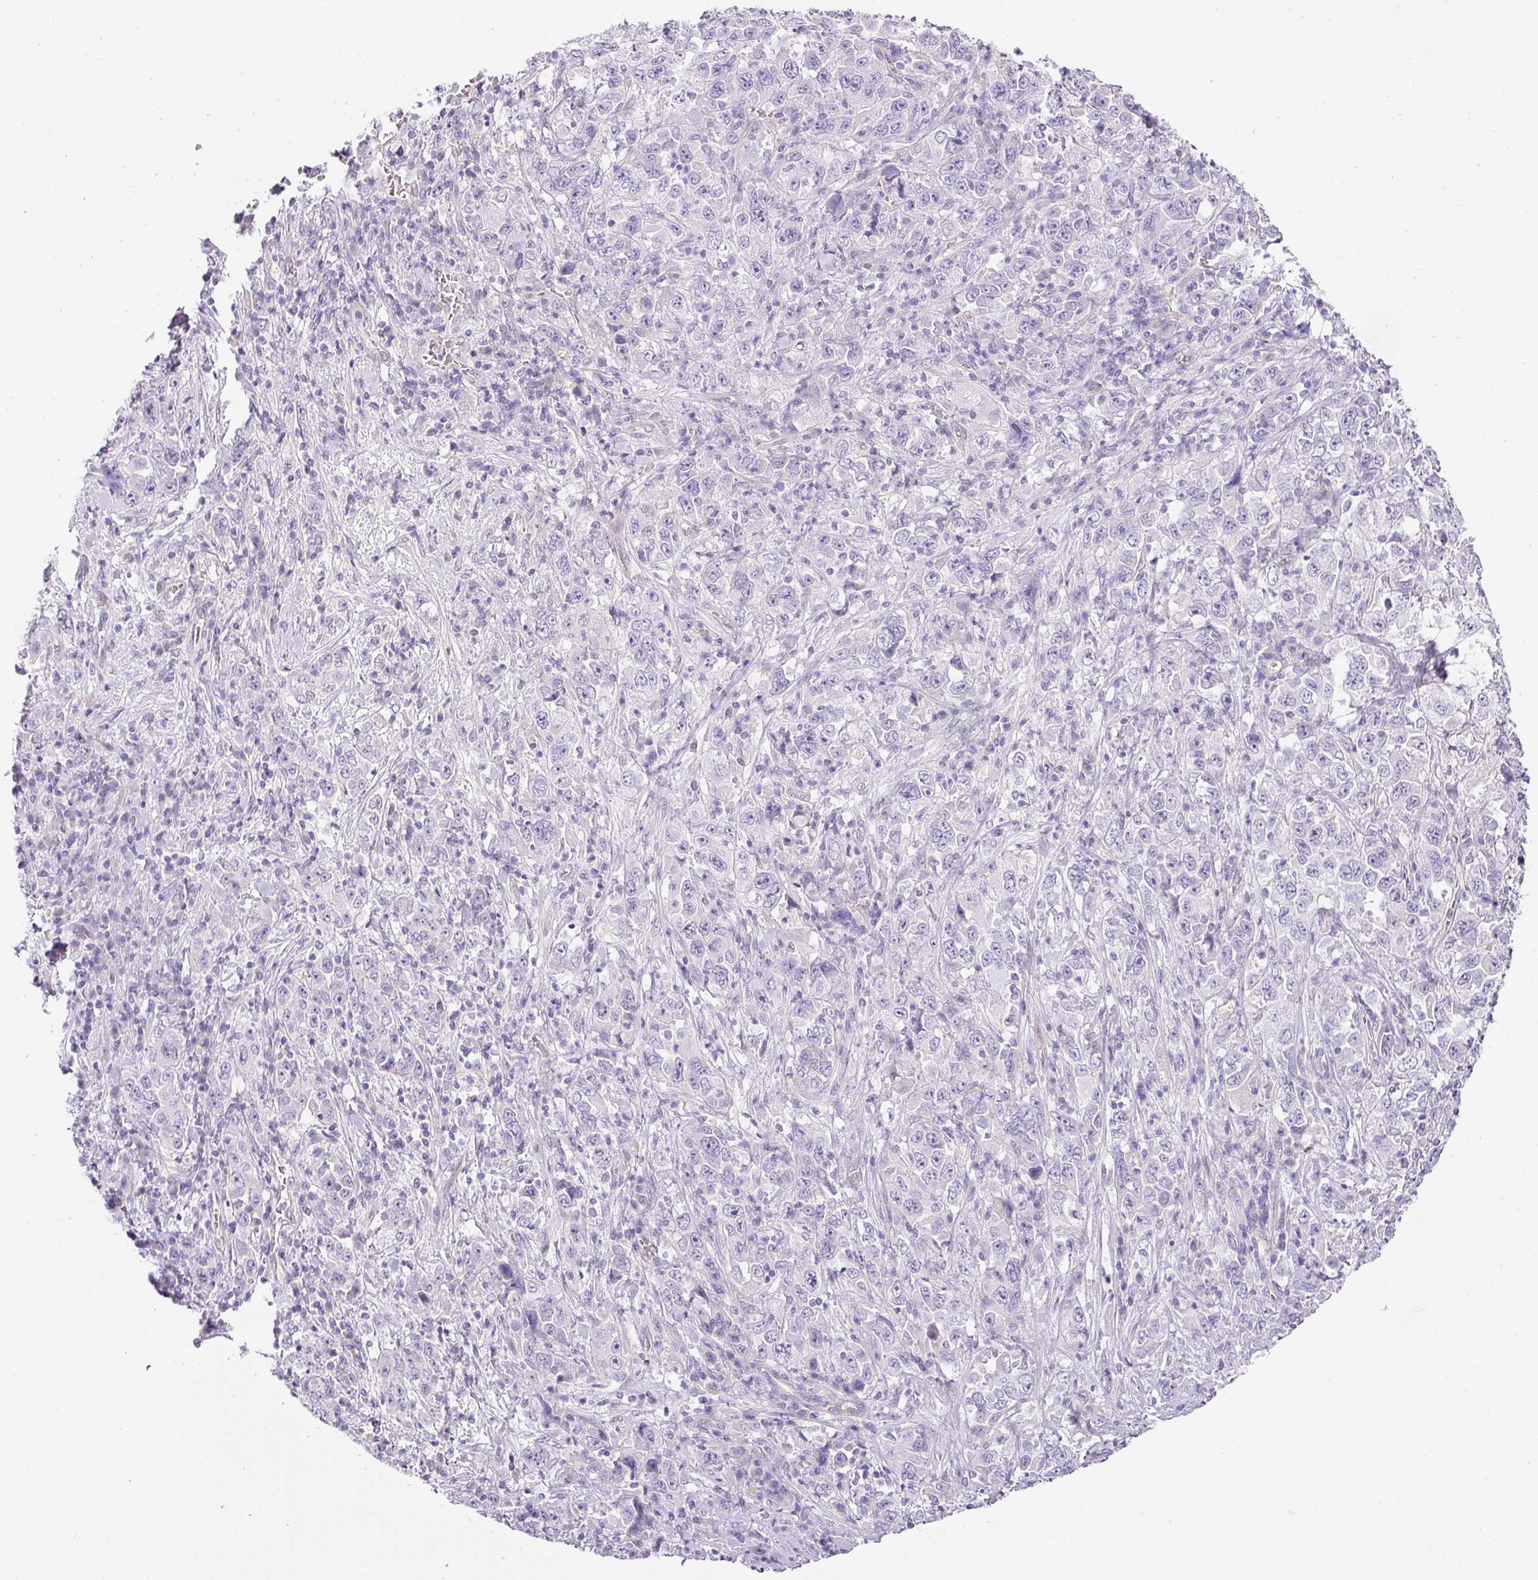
{"staining": {"intensity": "negative", "quantity": "none", "location": "none"}, "tissue": "stomach cancer", "cell_type": "Tumor cells", "image_type": "cancer", "snomed": [{"axis": "morphology", "description": "Normal tissue, NOS"}, {"axis": "morphology", "description": "Adenocarcinoma, NOS"}, {"axis": "topography", "description": "Stomach, upper"}, {"axis": "topography", "description": "Stomach"}], "caption": "Histopathology image shows no protein expression in tumor cells of stomach cancer (adenocarcinoma) tissue.", "gene": "RAX2", "patient": {"sex": "male", "age": 59}}